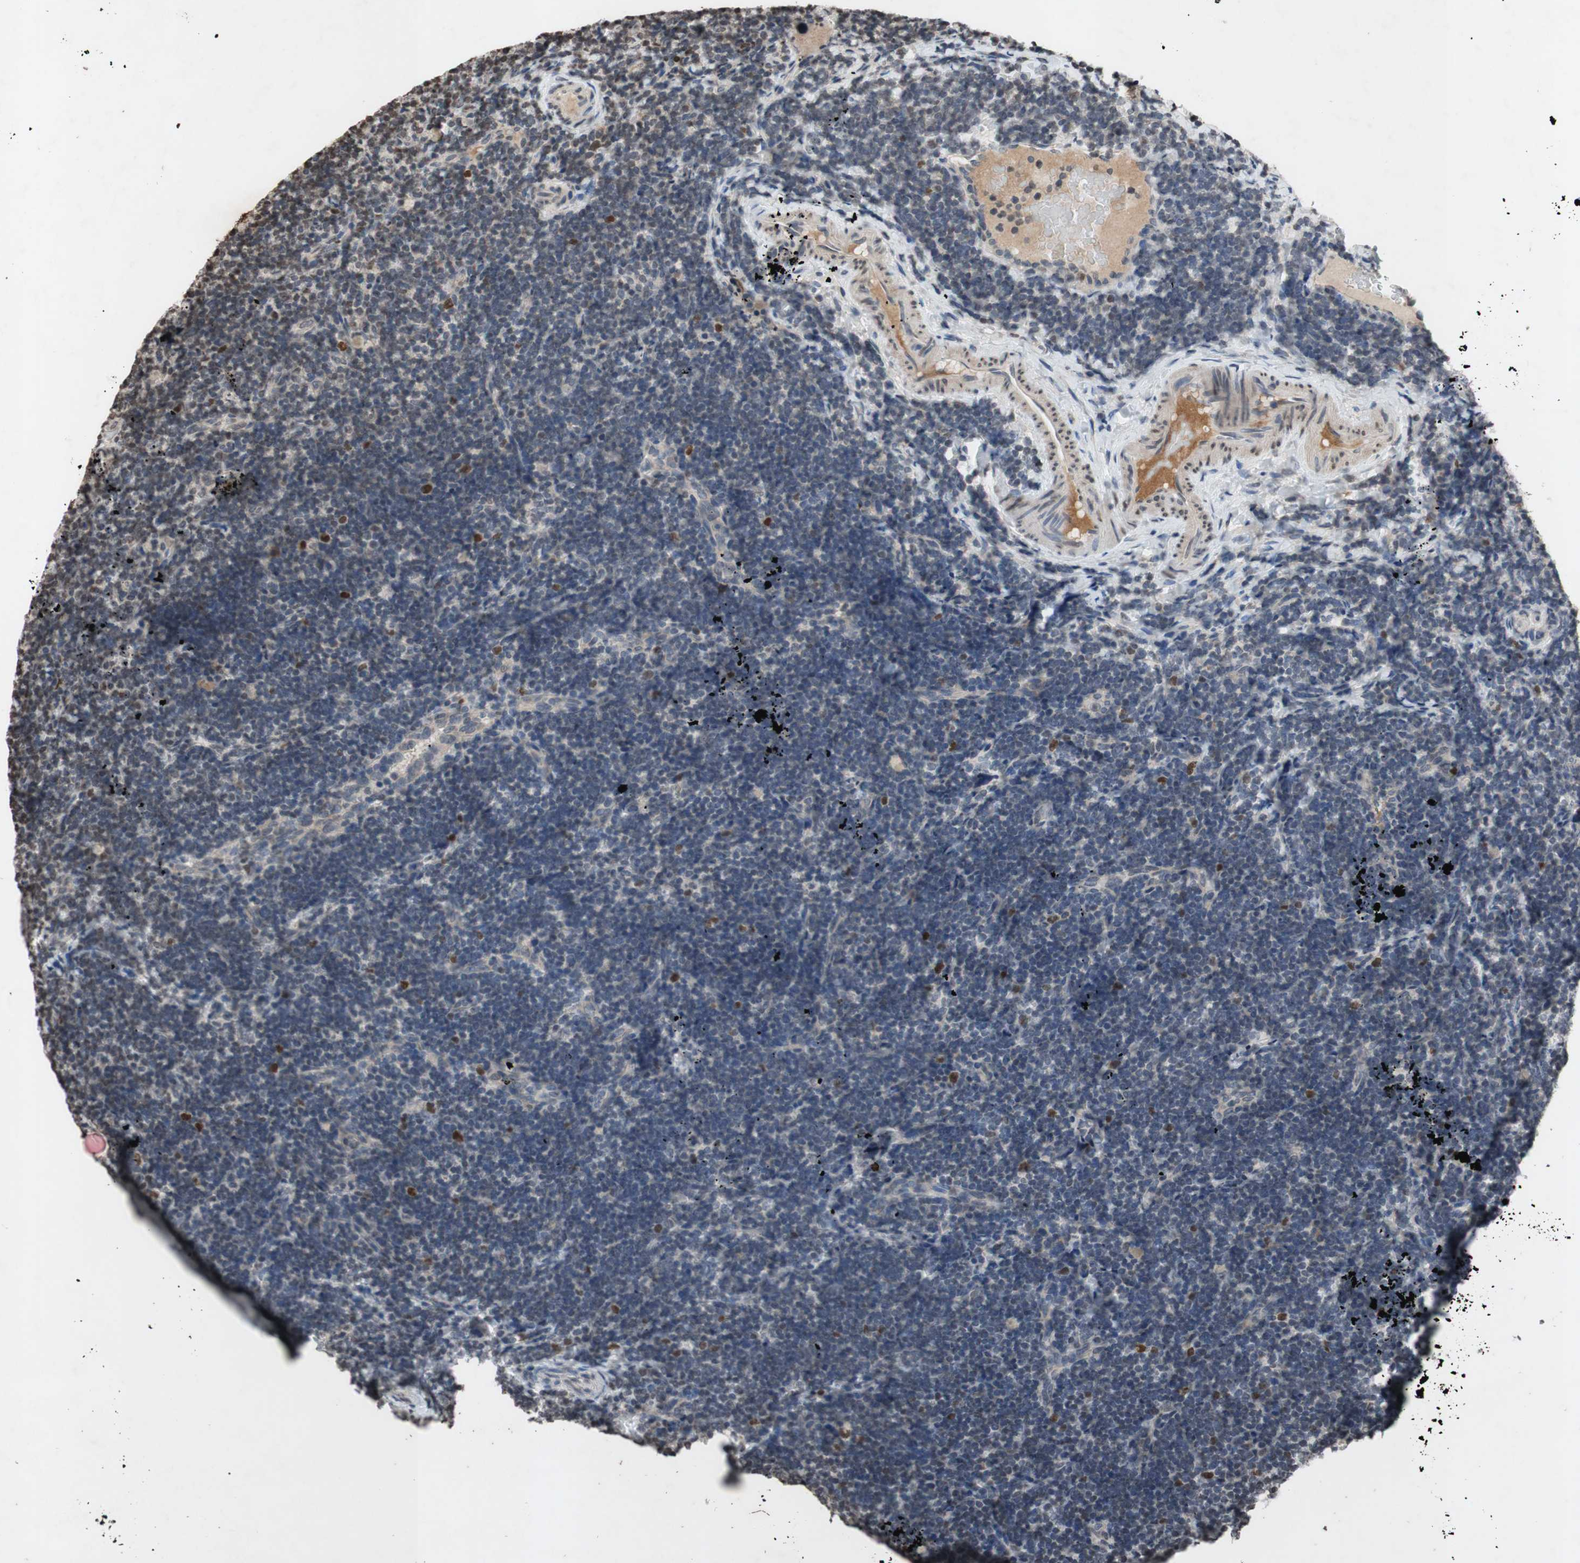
{"staining": {"intensity": "strong", "quantity": "25%-75%", "location": "nuclear"}, "tissue": "lymph node", "cell_type": "Germinal center cells", "image_type": "normal", "snomed": [{"axis": "morphology", "description": "Normal tissue, NOS"}, {"axis": "topography", "description": "Lymph node"}], "caption": "Protein positivity by immunohistochemistry (IHC) shows strong nuclear positivity in approximately 25%-75% of germinal center cells in normal lymph node. (DAB = brown stain, brightfield microscopy at high magnification).", "gene": "MCM6", "patient": {"sex": "female", "age": 14}}